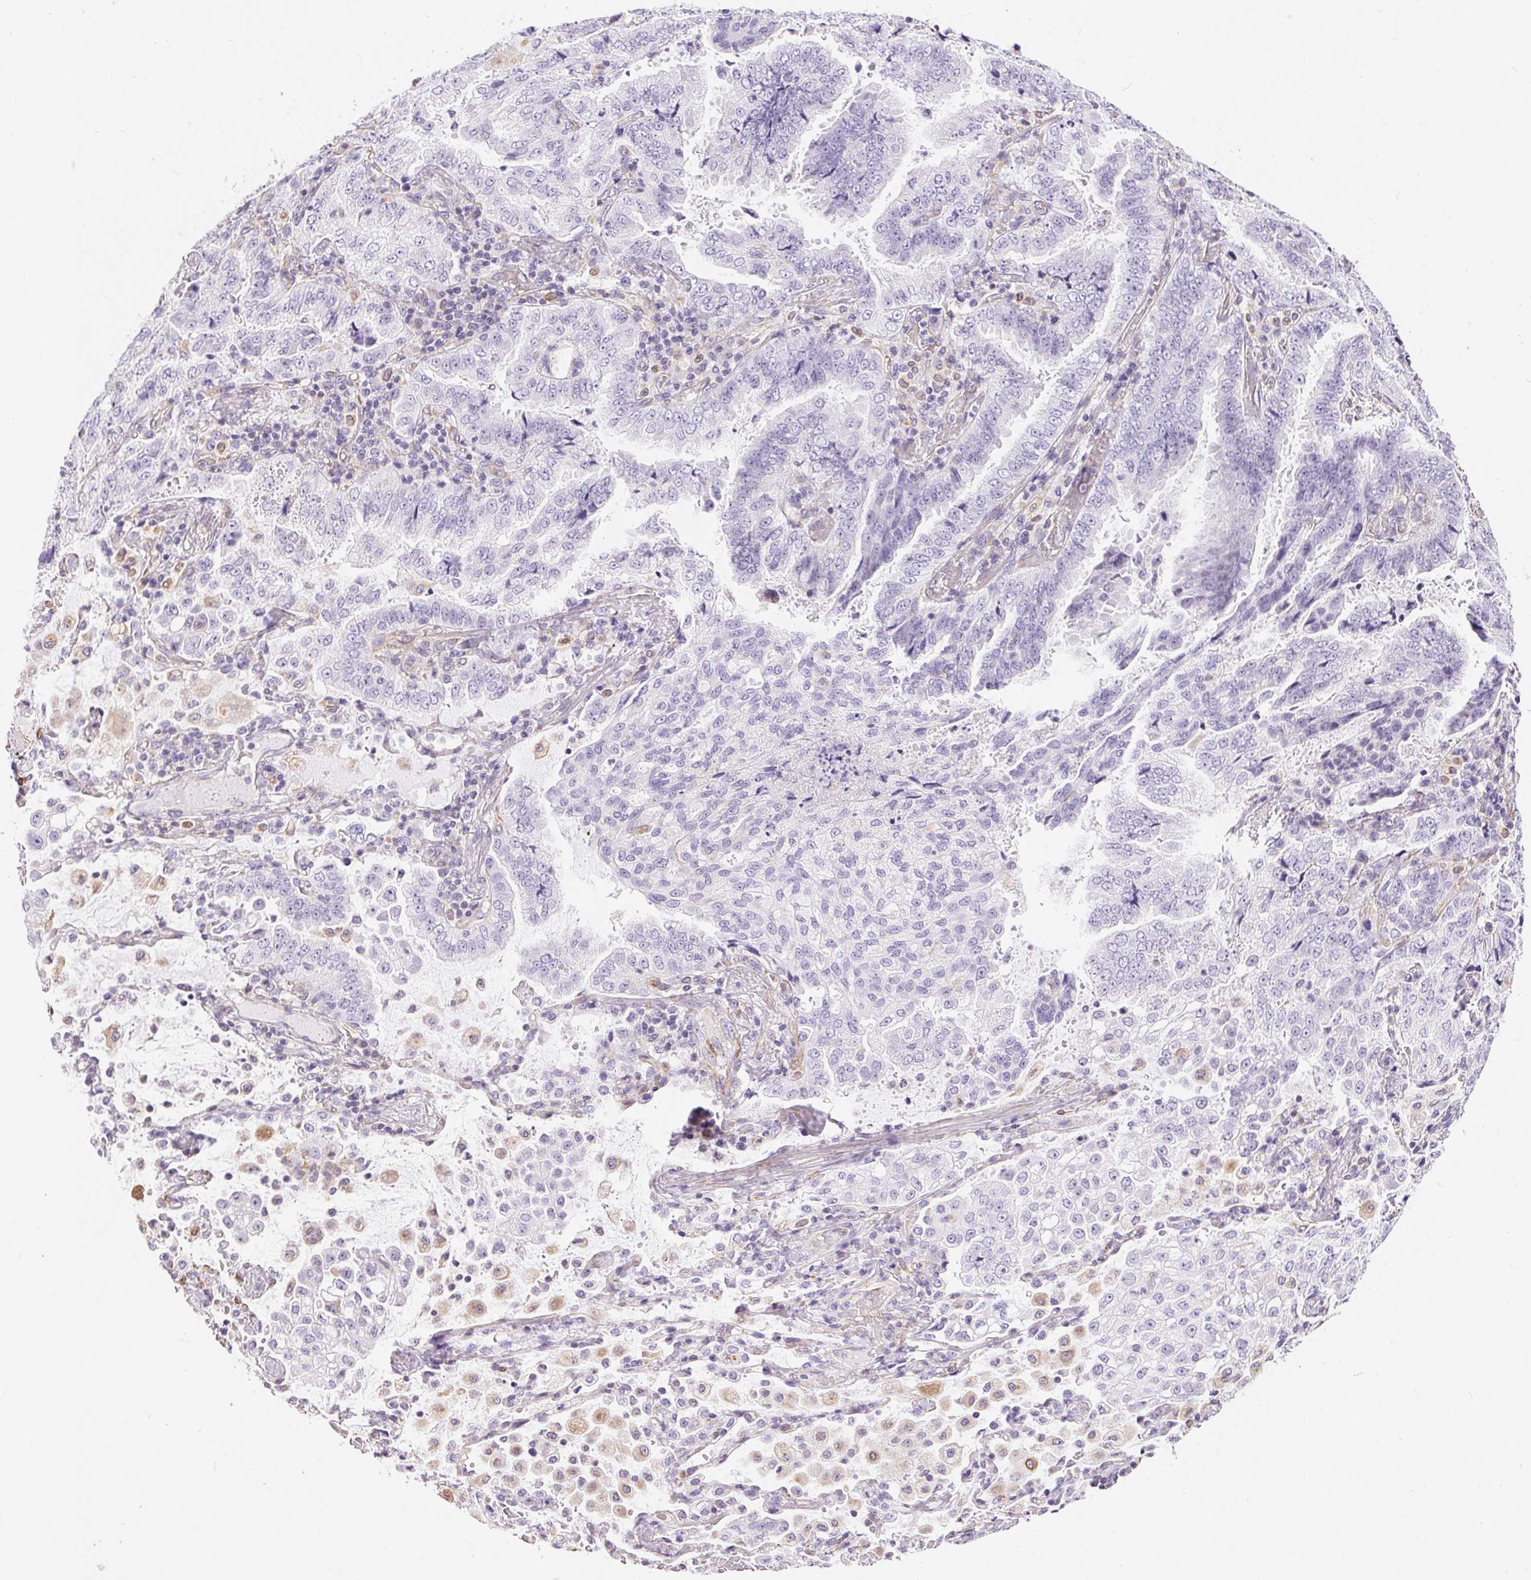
{"staining": {"intensity": "negative", "quantity": "none", "location": "none"}, "tissue": "lung cancer", "cell_type": "Tumor cells", "image_type": "cancer", "snomed": [{"axis": "morphology", "description": "Aneuploidy"}, {"axis": "morphology", "description": "Adenocarcinoma, NOS"}, {"axis": "morphology", "description": "Adenocarcinoma, metastatic, NOS"}, {"axis": "topography", "description": "Lymph node"}, {"axis": "topography", "description": "Lung"}], "caption": "Immunohistochemical staining of lung cancer reveals no significant expression in tumor cells.", "gene": "GFAP", "patient": {"sex": "female", "age": 48}}